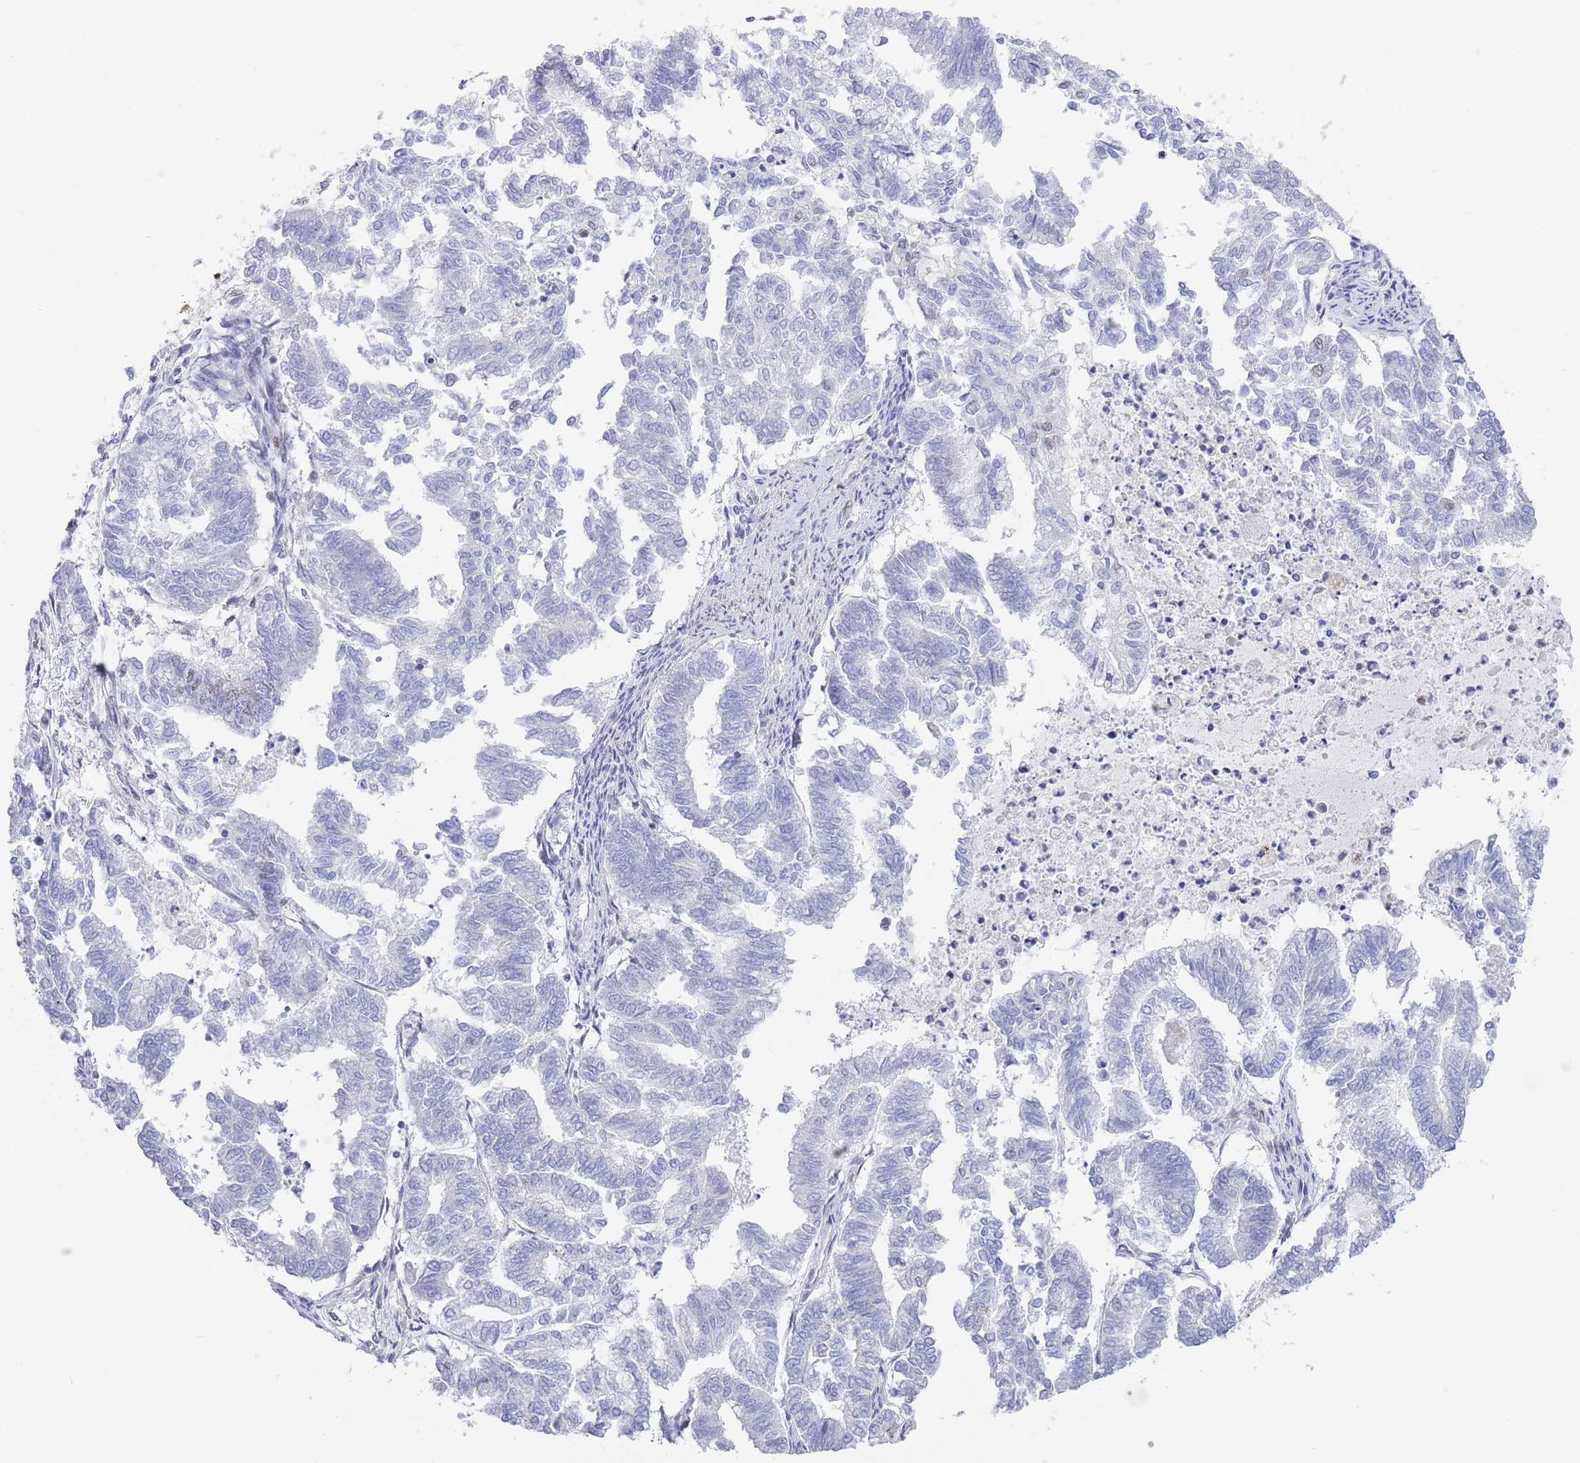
{"staining": {"intensity": "weak", "quantity": "25%-75%", "location": "nuclear"}, "tissue": "endometrial cancer", "cell_type": "Tumor cells", "image_type": "cancer", "snomed": [{"axis": "morphology", "description": "Adenocarcinoma, NOS"}, {"axis": "topography", "description": "Endometrium"}], "caption": "Adenocarcinoma (endometrial) was stained to show a protein in brown. There is low levels of weak nuclear staining in about 25%-75% of tumor cells. Nuclei are stained in blue.", "gene": "ZNF382", "patient": {"sex": "female", "age": 79}}